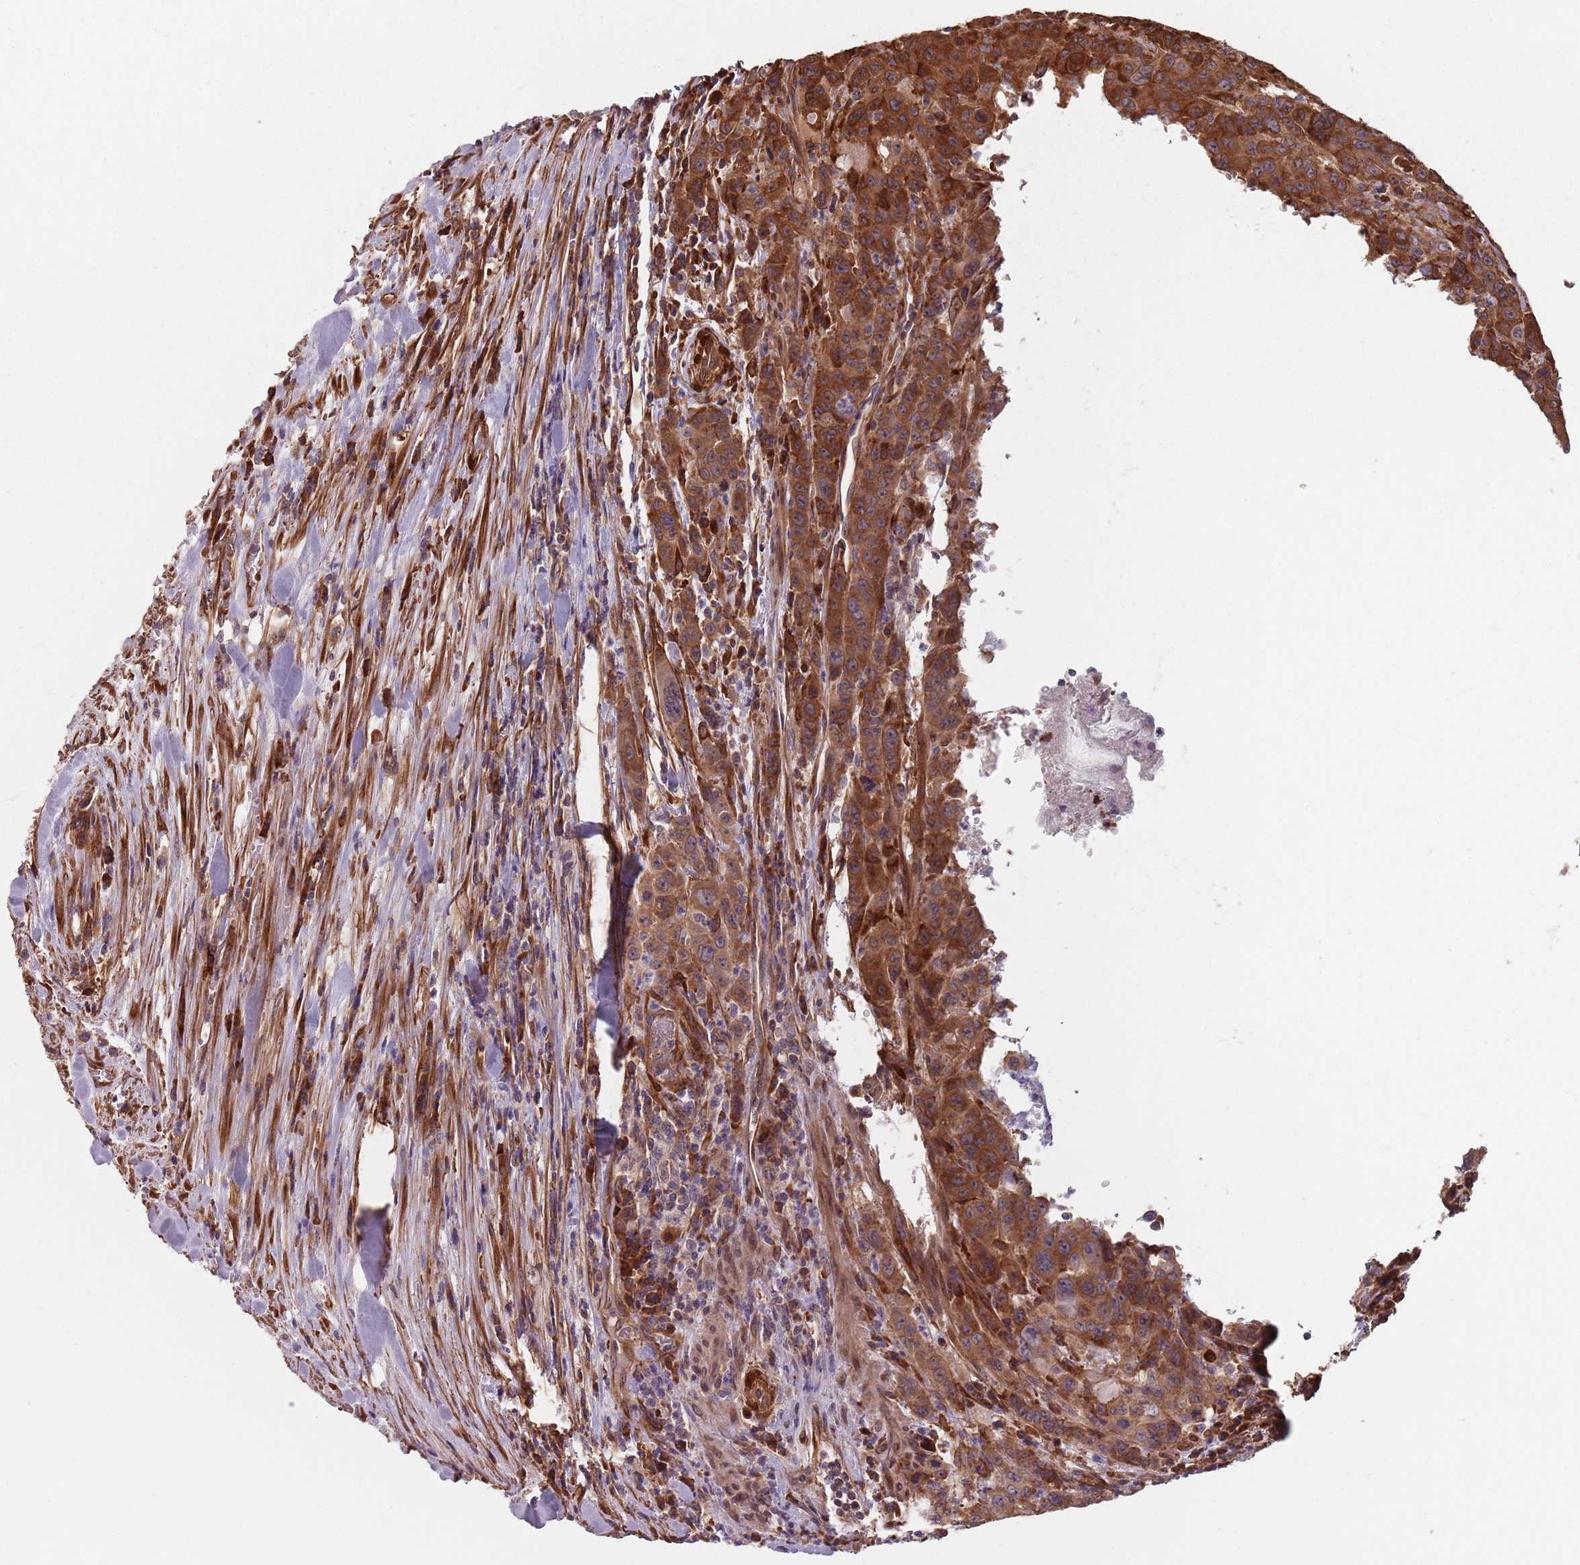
{"staining": {"intensity": "moderate", "quantity": ">75%", "location": "cytoplasmic/membranous"}, "tissue": "colorectal cancer", "cell_type": "Tumor cells", "image_type": "cancer", "snomed": [{"axis": "morphology", "description": "Adenocarcinoma, NOS"}, {"axis": "topography", "description": "Colon"}], "caption": "Protein positivity by immunohistochemistry shows moderate cytoplasmic/membranous positivity in approximately >75% of tumor cells in colorectal cancer. (Brightfield microscopy of DAB IHC at high magnification).", "gene": "NOTCH3", "patient": {"sex": "male", "age": 62}}